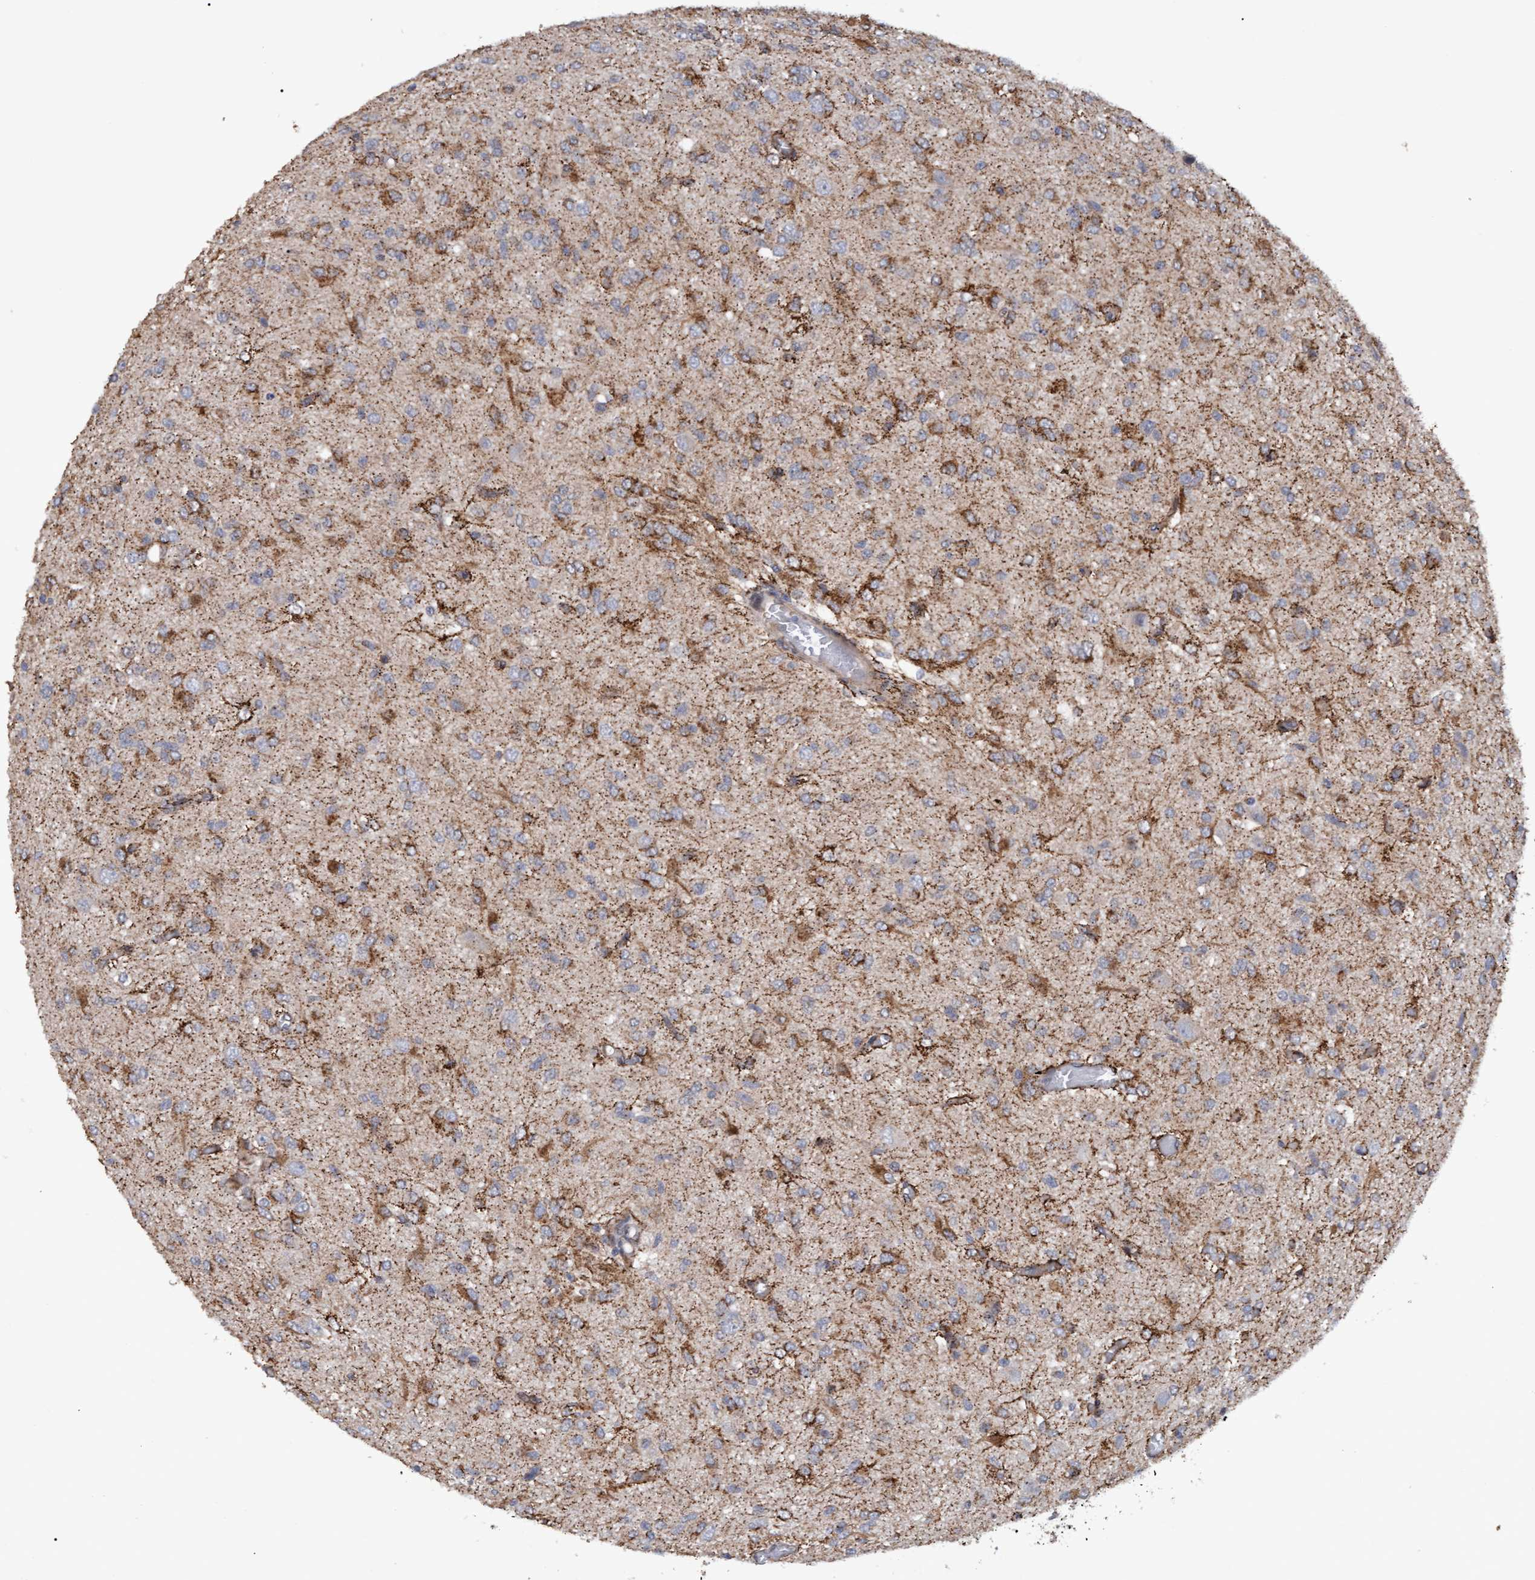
{"staining": {"intensity": "moderate", "quantity": "<25%", "location": "cytoplasmic/membranous"}, "tissue": "glioma", "cell_type": "Tumor cells", "image_type": "cancer", "snomed": [{"axis": "morphology", "description": "Glioma, malignant, High grade"}, {"axis": "topography", "description": "Brain"}], "caption": "IHC (DAB (3,3'-diaminobenzidine)) staining of glioma demonstrates moderate cytoplasmic/membranous protein positivity in about <25% of tumor cells. The staining was performed using DAB (3,3'-diaminobenzidine), with brown indicating positive protein expression. Nuclei are stained blue with hematoxylin.", "gene": "MGLL", "patient": {"sex": "female", "age": 59}}